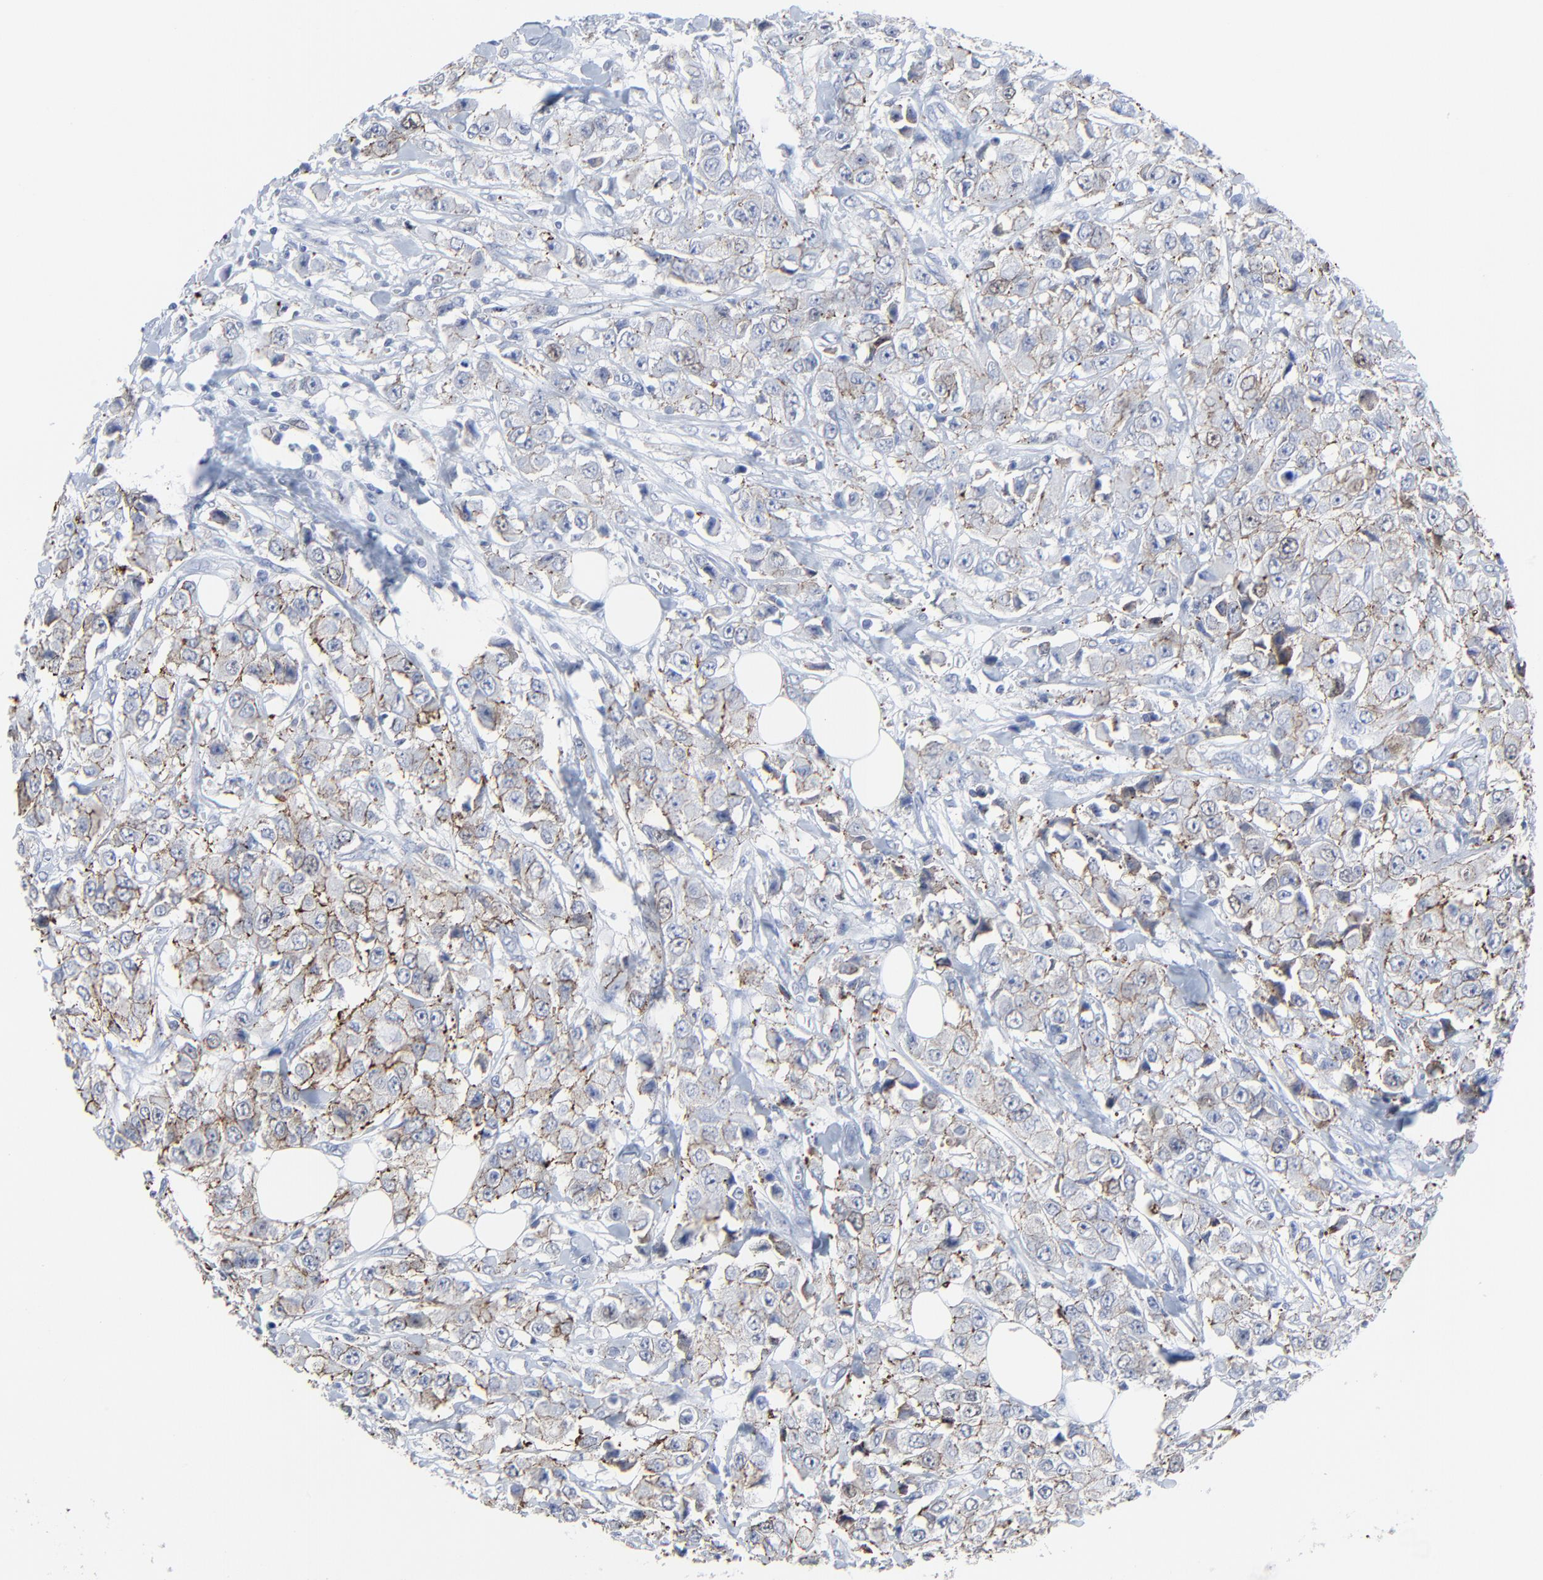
{"staining": {"intensity": "weak", "quantity": ">75%", "location": "cytoplasmic/membranous"}, "tissue": "breast cancer", "cell_type": "Tumor cells", "image_type": "cancer", "snomed": [{"axis": "morphology", "description": "Duct carcinoma"}, {"axis": "topography", "description": "Breast"}], "caption": "A high-resolution histopathology image shows immunohistochemistry (IHC) staining of breast intraductal carcinoma, which exhibits weak cytoplasmic/membranous positivity in approximately >75% of tumor cells.", "gene": "BIRC3", "patient": {"sex": "female", "age": 58}}